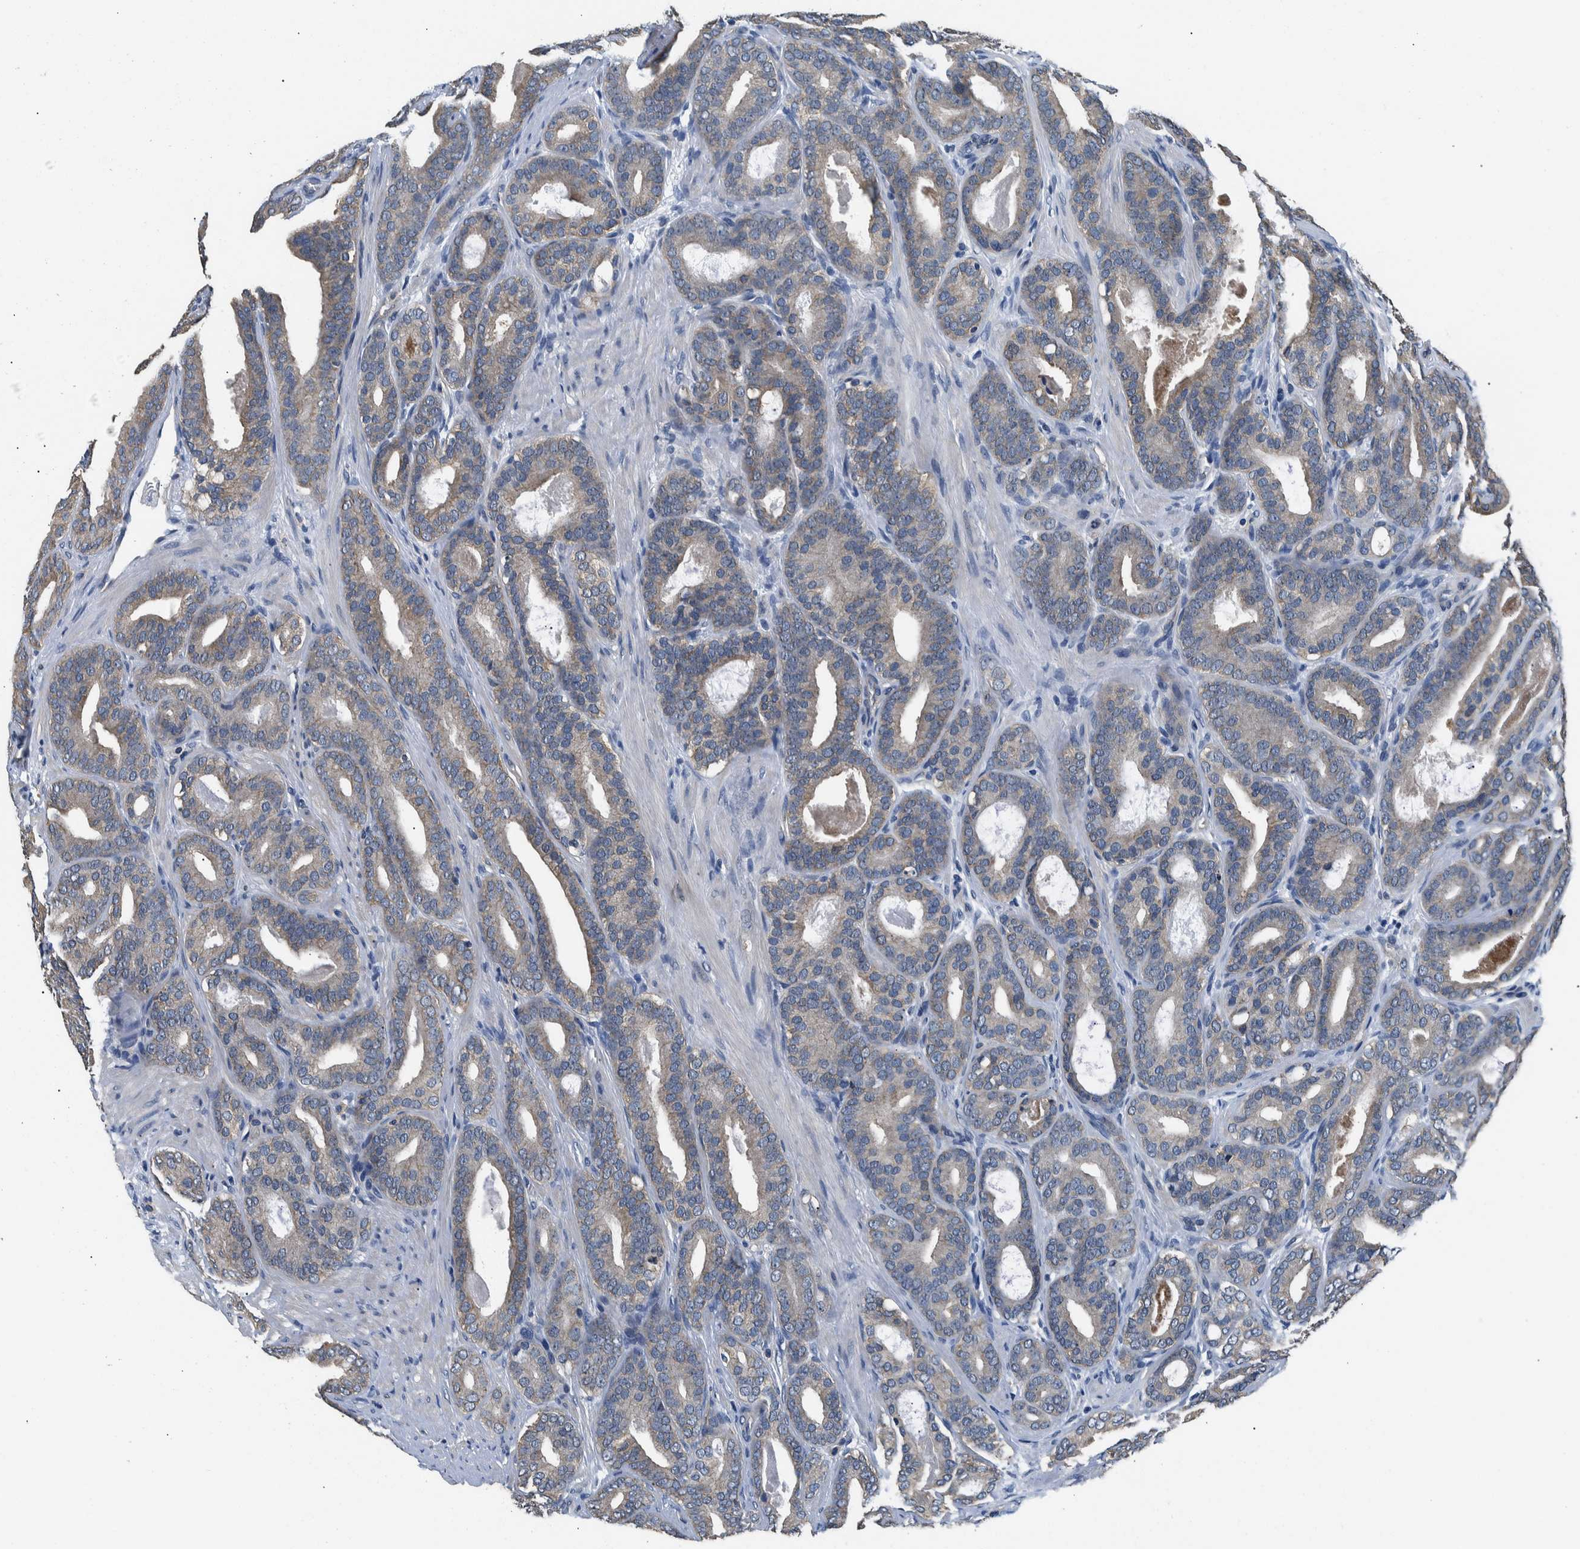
{"staining": {"intensity": "weak", "quantity": ">75%", "location": "cytoplasmic/membranous"}, "tissue": "prostate cancer", "cell_type": "Tumor cells", "image_type": "cancer", "snomed": [{"axis": "morphology", "description": "Adenocarcinoma, High grade"}, {"axis": "topography", "description": "Prostate"}], "caption": "Immunohistochemical staining of prostate cancer (adenocarcinoma (high-grade)) reveals weak cytoplasmic/membranous protein expression in about >75% of tumor cells.", "gene": "NIBAN2", "patient": {"sex": "male", "age": 60}}